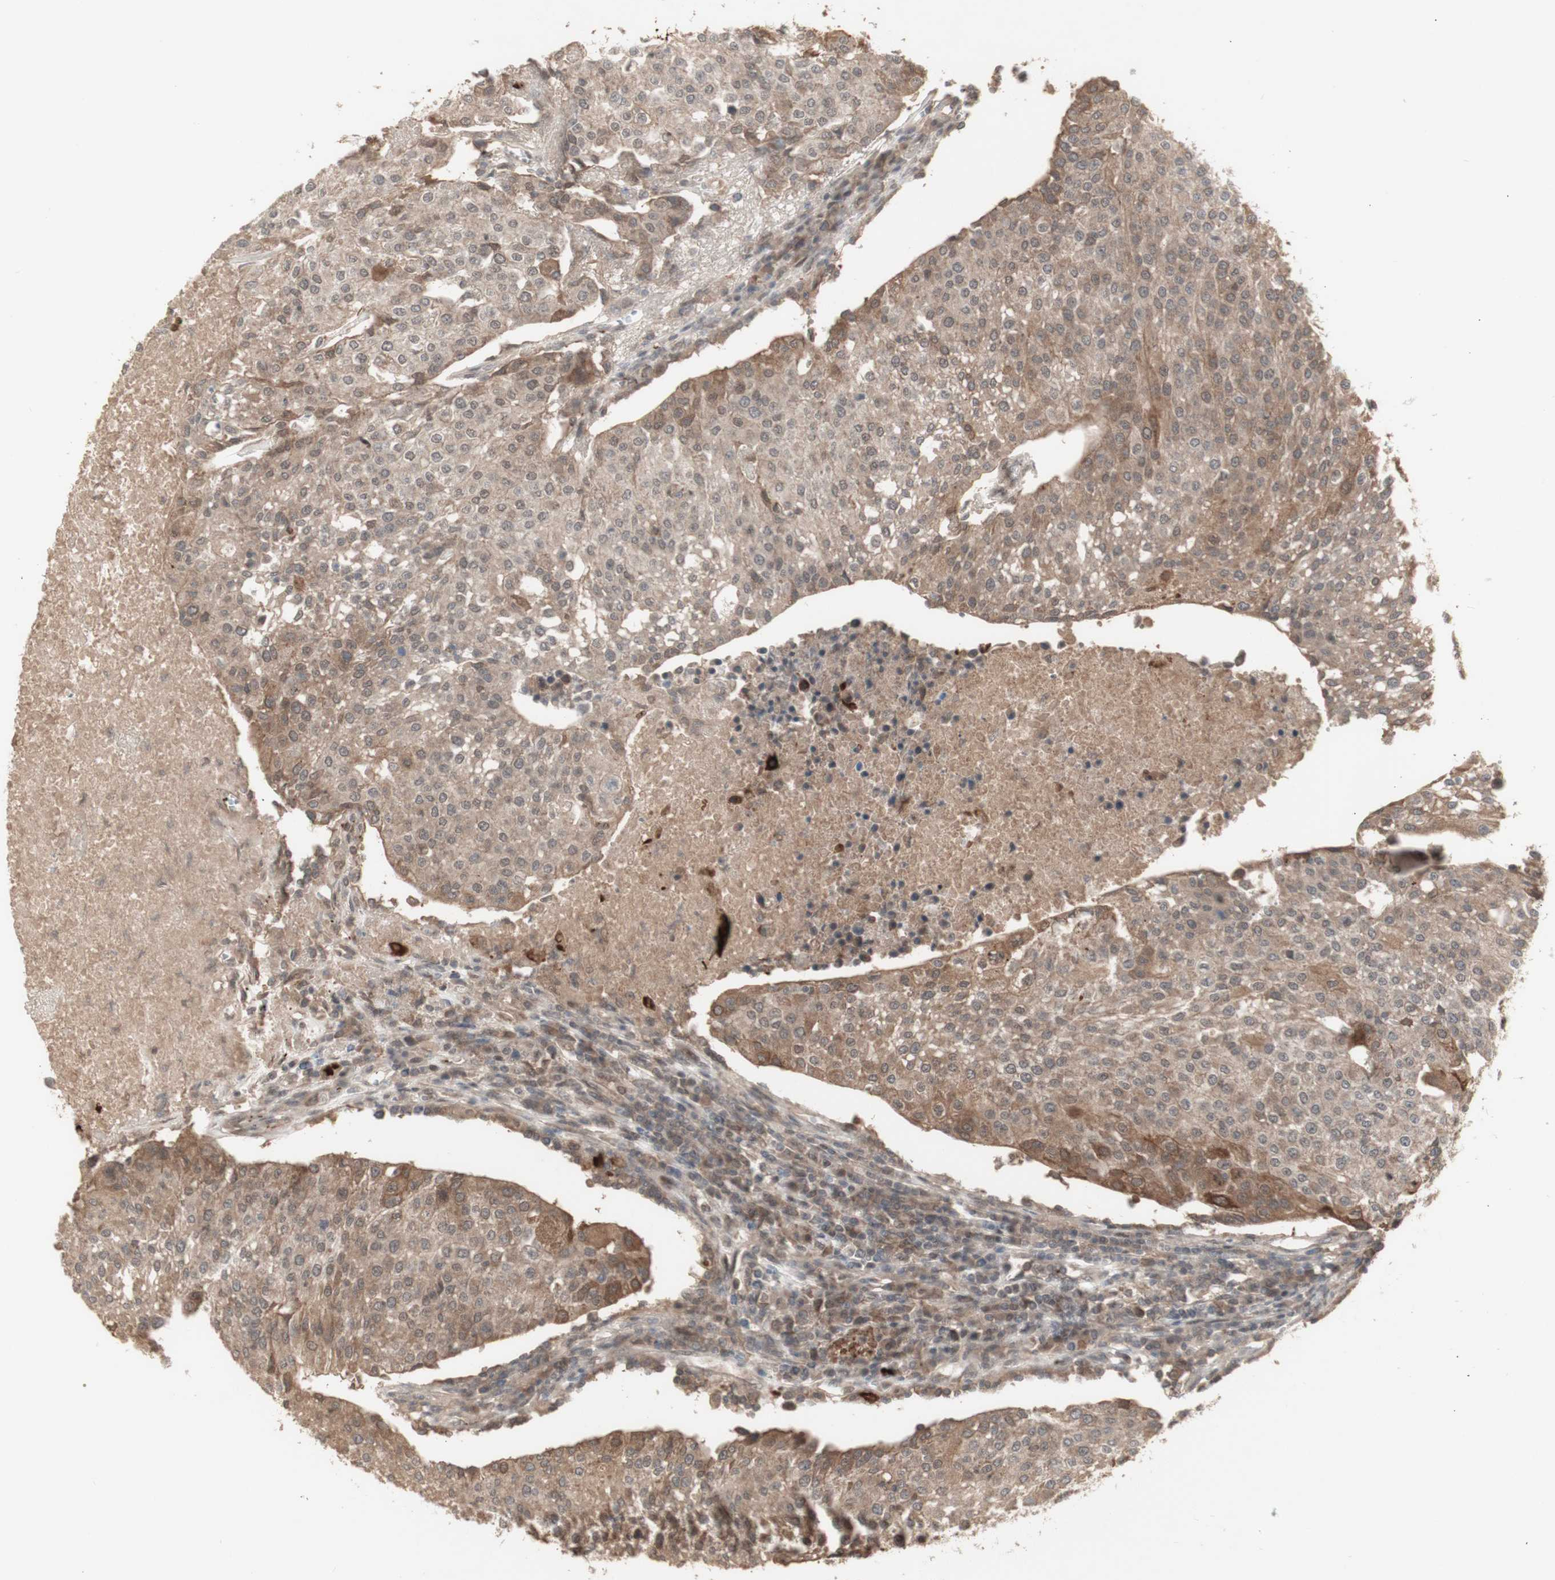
{"staining": {"intensity": "moderate", "quantity": "25%-75%", "location": "cytoplasmic/membranous"}, "tissue": "urothelial cancer", "cell_type": "Tumor cells", "image_type": "cancer", "snomed": [{"axis": "morphology", "description": "Urothelial carcinoma, High grade"}, {"axis": "topography", "description": "Urinary bladder"}], "caption": "This micrograph displays immunohistochemistry (IHC) staining of high-grade urothelial carcinoma, with medium moderate cytoplasmic/membranous expression in about 25%-75% of tumor cells.", "gene": "ALOX12", "patient": {"sex": "female", "age": 85}}